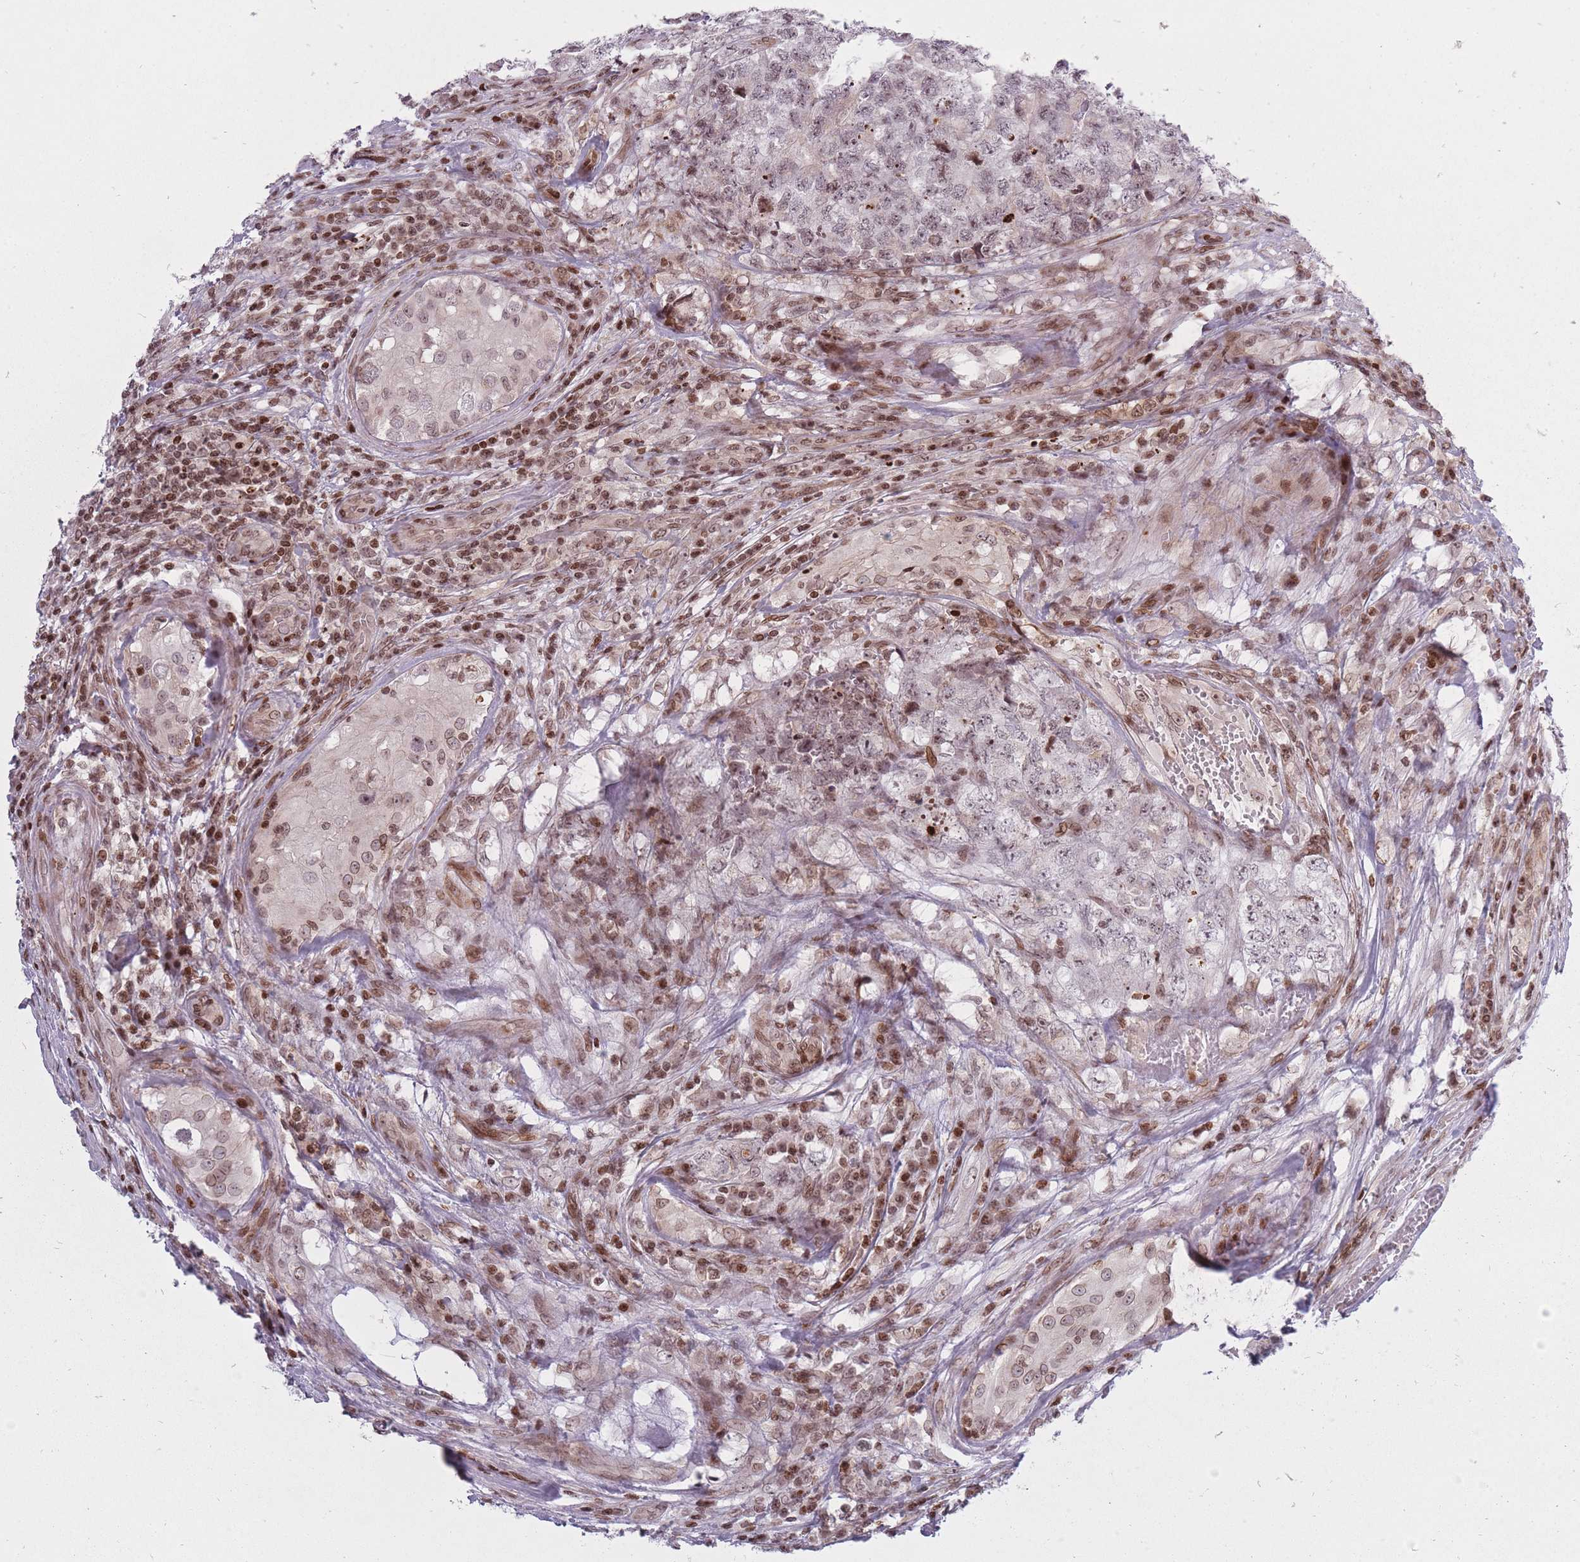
{"staining": {"intensity": "weak", "quantity": "<25%", "location": "nuclear"}, "tissue": "testis cancer", "cell_type": "Tumor cells", "image_type": "cancer", "snomed": [{"axis": "morphology", "description": "Carcinoma, Embryonal, NOS"}, {"axis": "topography", "description": "Testis"}], "caption": "This micrograph is of testis cancer (embryonal carcinoma) stained with IHC to label a protein in brown with the nuclei are counter-stained blue. There is no positivity in tumor cells.", "gene": "TMC6", "patient": {"sex": "male", "age": 31}}